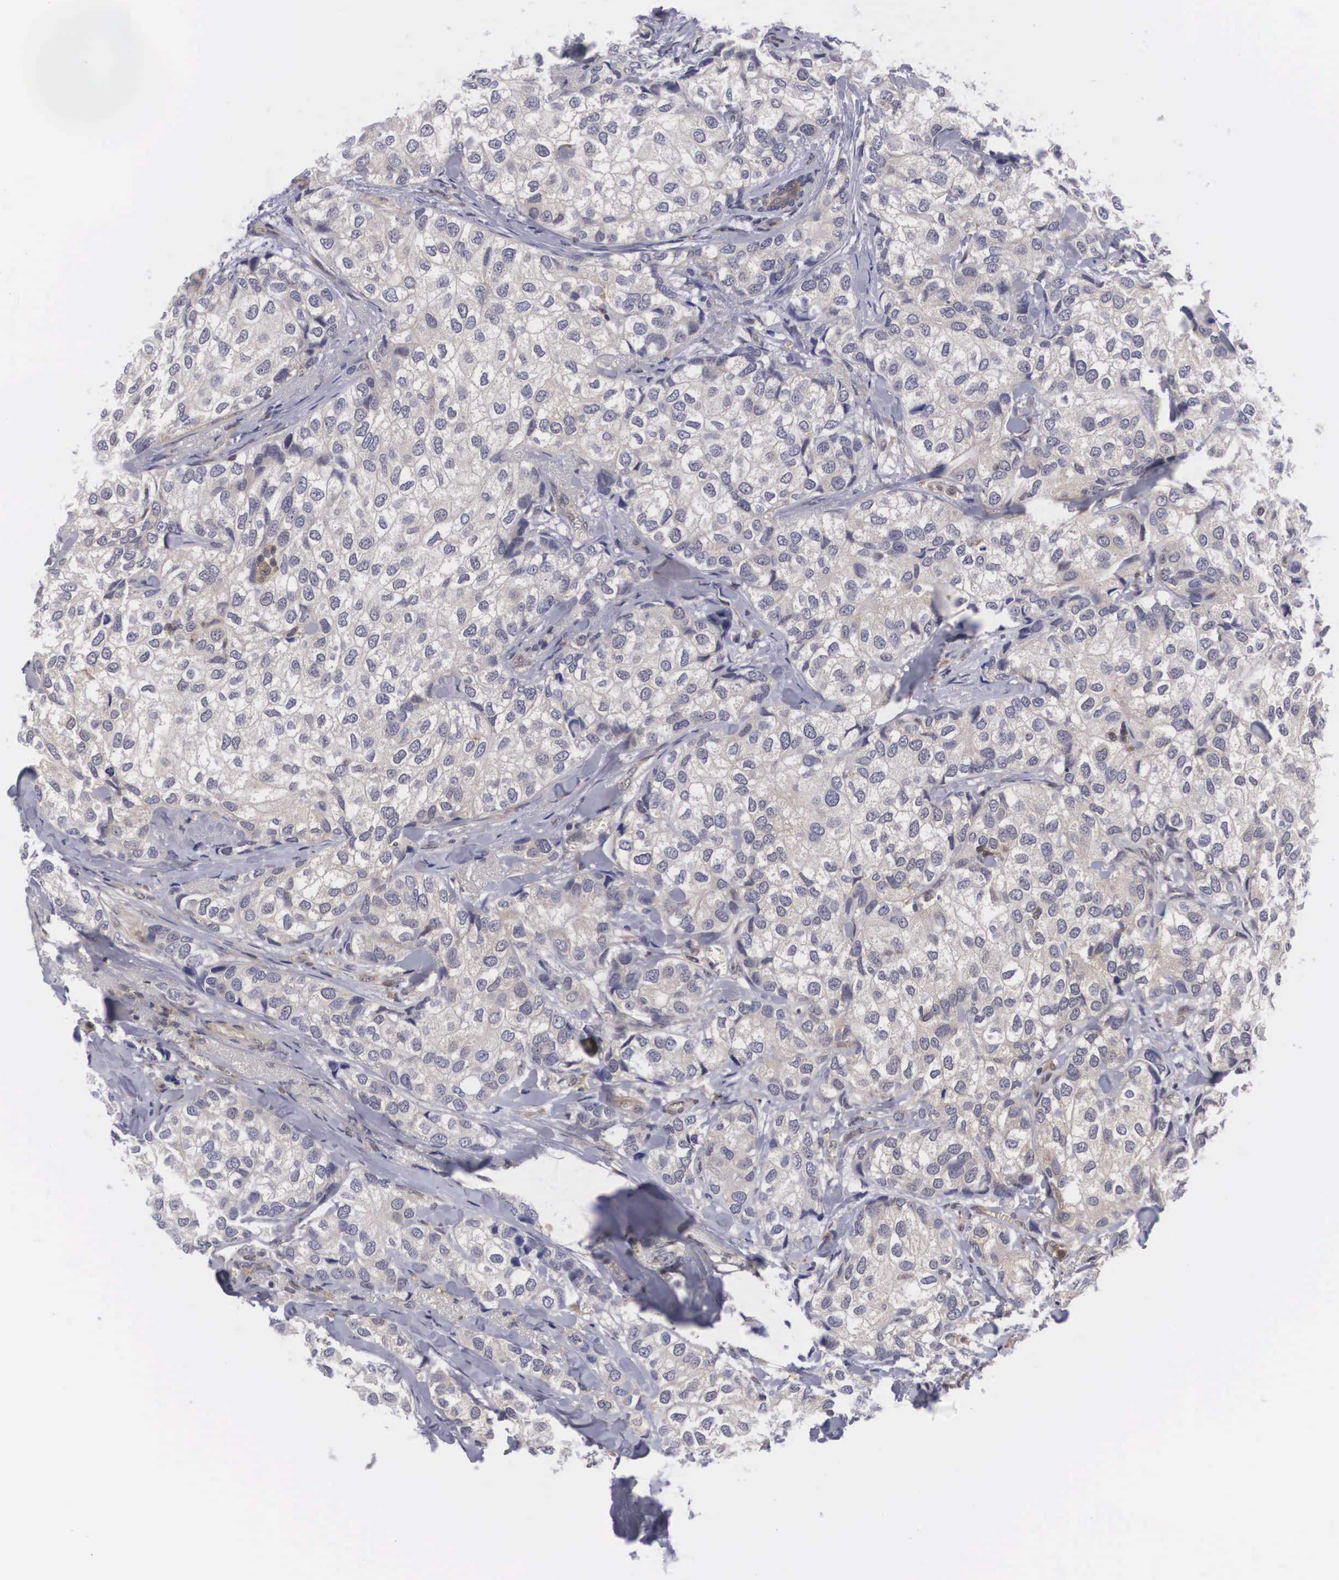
{"staining": {"intensity": "negative", "quantity": "none", "location": "none"}, "tissue": "breast cancer", "cell_type": "Tumor cells", "image_type": "cancer", "snomed": [{"axis": "morphology", "description": "Duct carcinoma"}, {"axis": "topography", "description": "Breast"}], "caption": "High power microscopy histopathology image of an IHC histopathology image of breast infiltrating ductal carcinoma, revealing no significant staining in tumor cells.", "gene": "ADSL", "patient": {"sex": "female", "age": 68}}